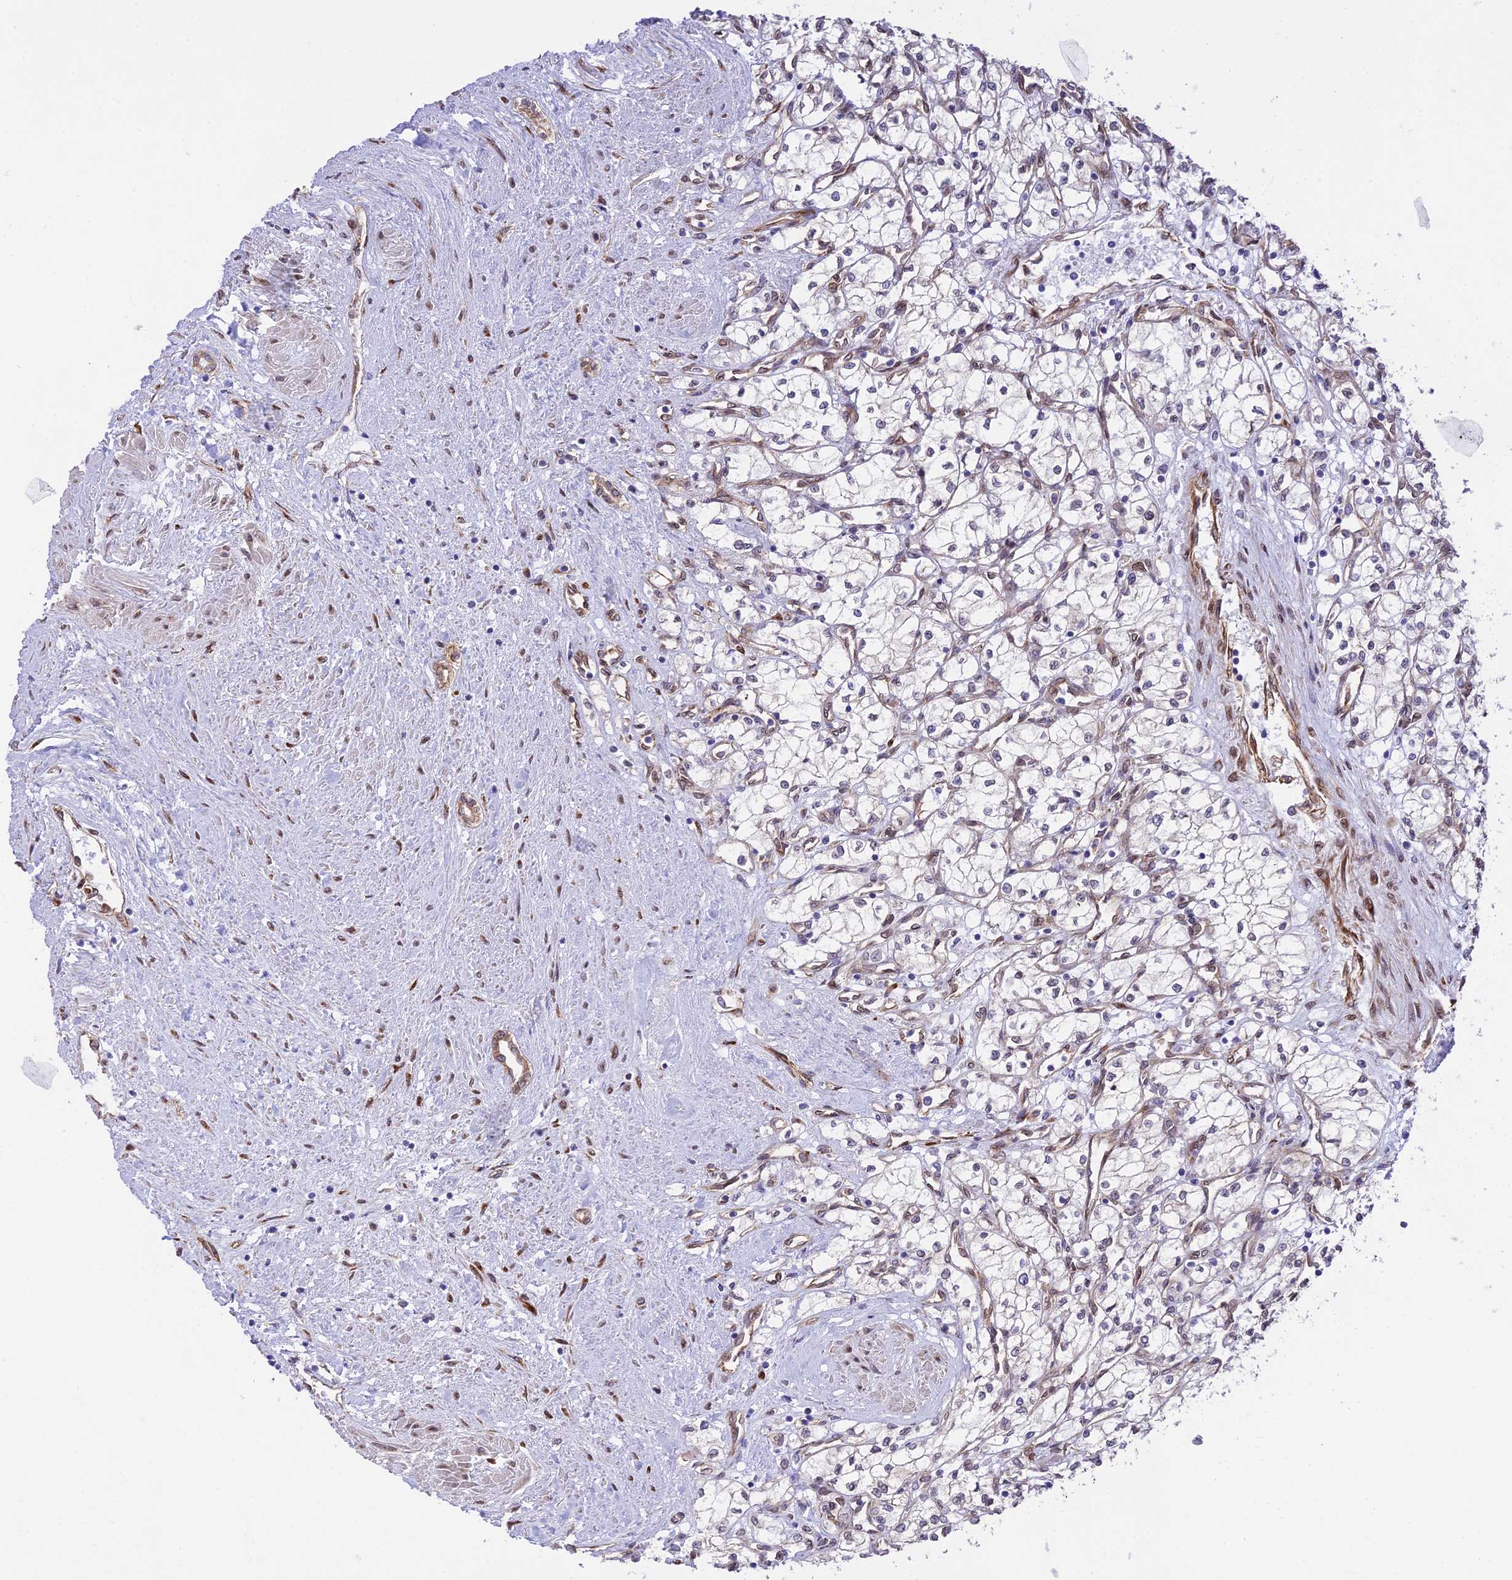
{"staining": {"intensity": "negative", "quantity": "none", "location": "none"}, "tissue": "renal cancer", "cell_type": "Tumor cells", "image_type": "cancer", "snomed": [{"axis": "morphology", "description": "Adenocarcinoma, NOS"}, {"axis": "topography", "description": "Kidney"}], "caption": "A photomicrograph of adenocarcinoma (renal) stained for a protein displays no brown staining in tumor cells. Nuclei are stained in blue.", "gene": "EXOC3L4", "patient": {"sex": "male", "age": 59}}